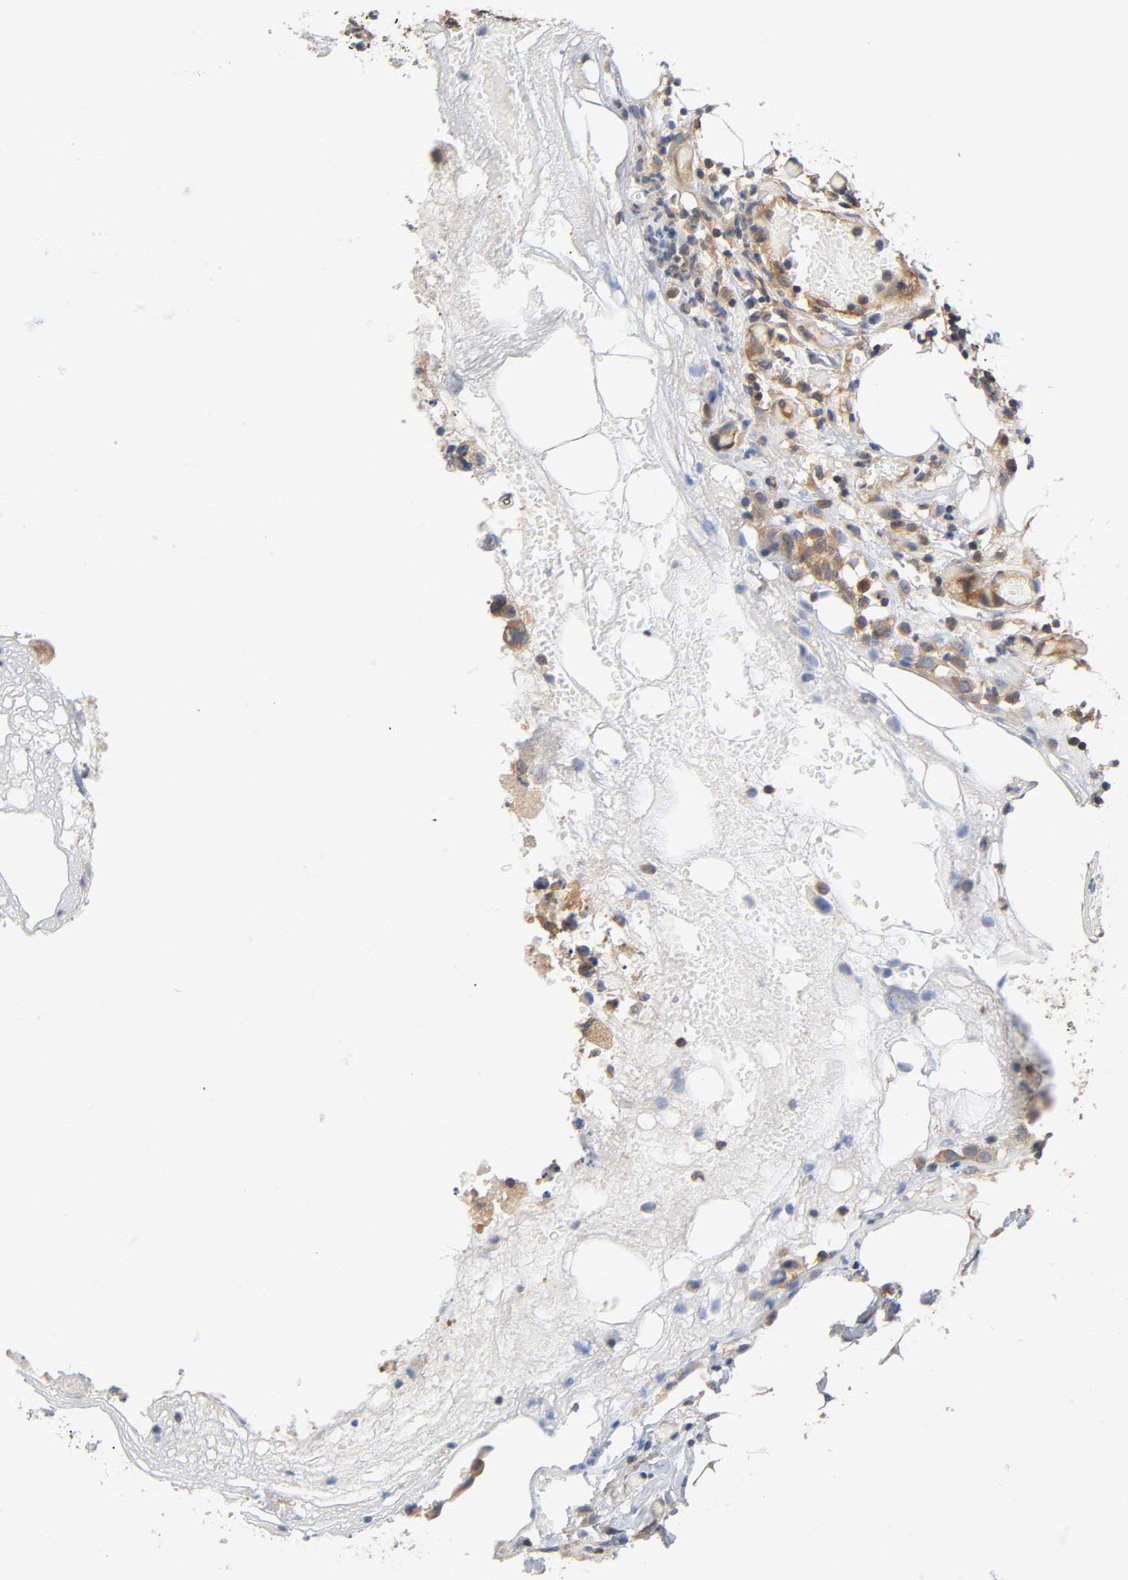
{"staining": {"intensity": "moderate", "quantity": ">75%", "location": "cytoplasmic/membranous"}, "tissue": "colorectal cancer", "cell_type": "Tumor cells", "image_type": "cancer", "snomed": [{"axis": "morphology", "description": "Adenocarcinoma, NOS"}, {"axis": "topography", "description": "Colon"}], "caption": "Immunohistochemical staining of human adenocarcinoma (colorectal) reveals medium levels of moderate cytoplasmic/membranous protein positivity in approximately >75% of tumor cells.", "gene": "PRKAB1", "patient": {"sex": "female", "age": 86}}